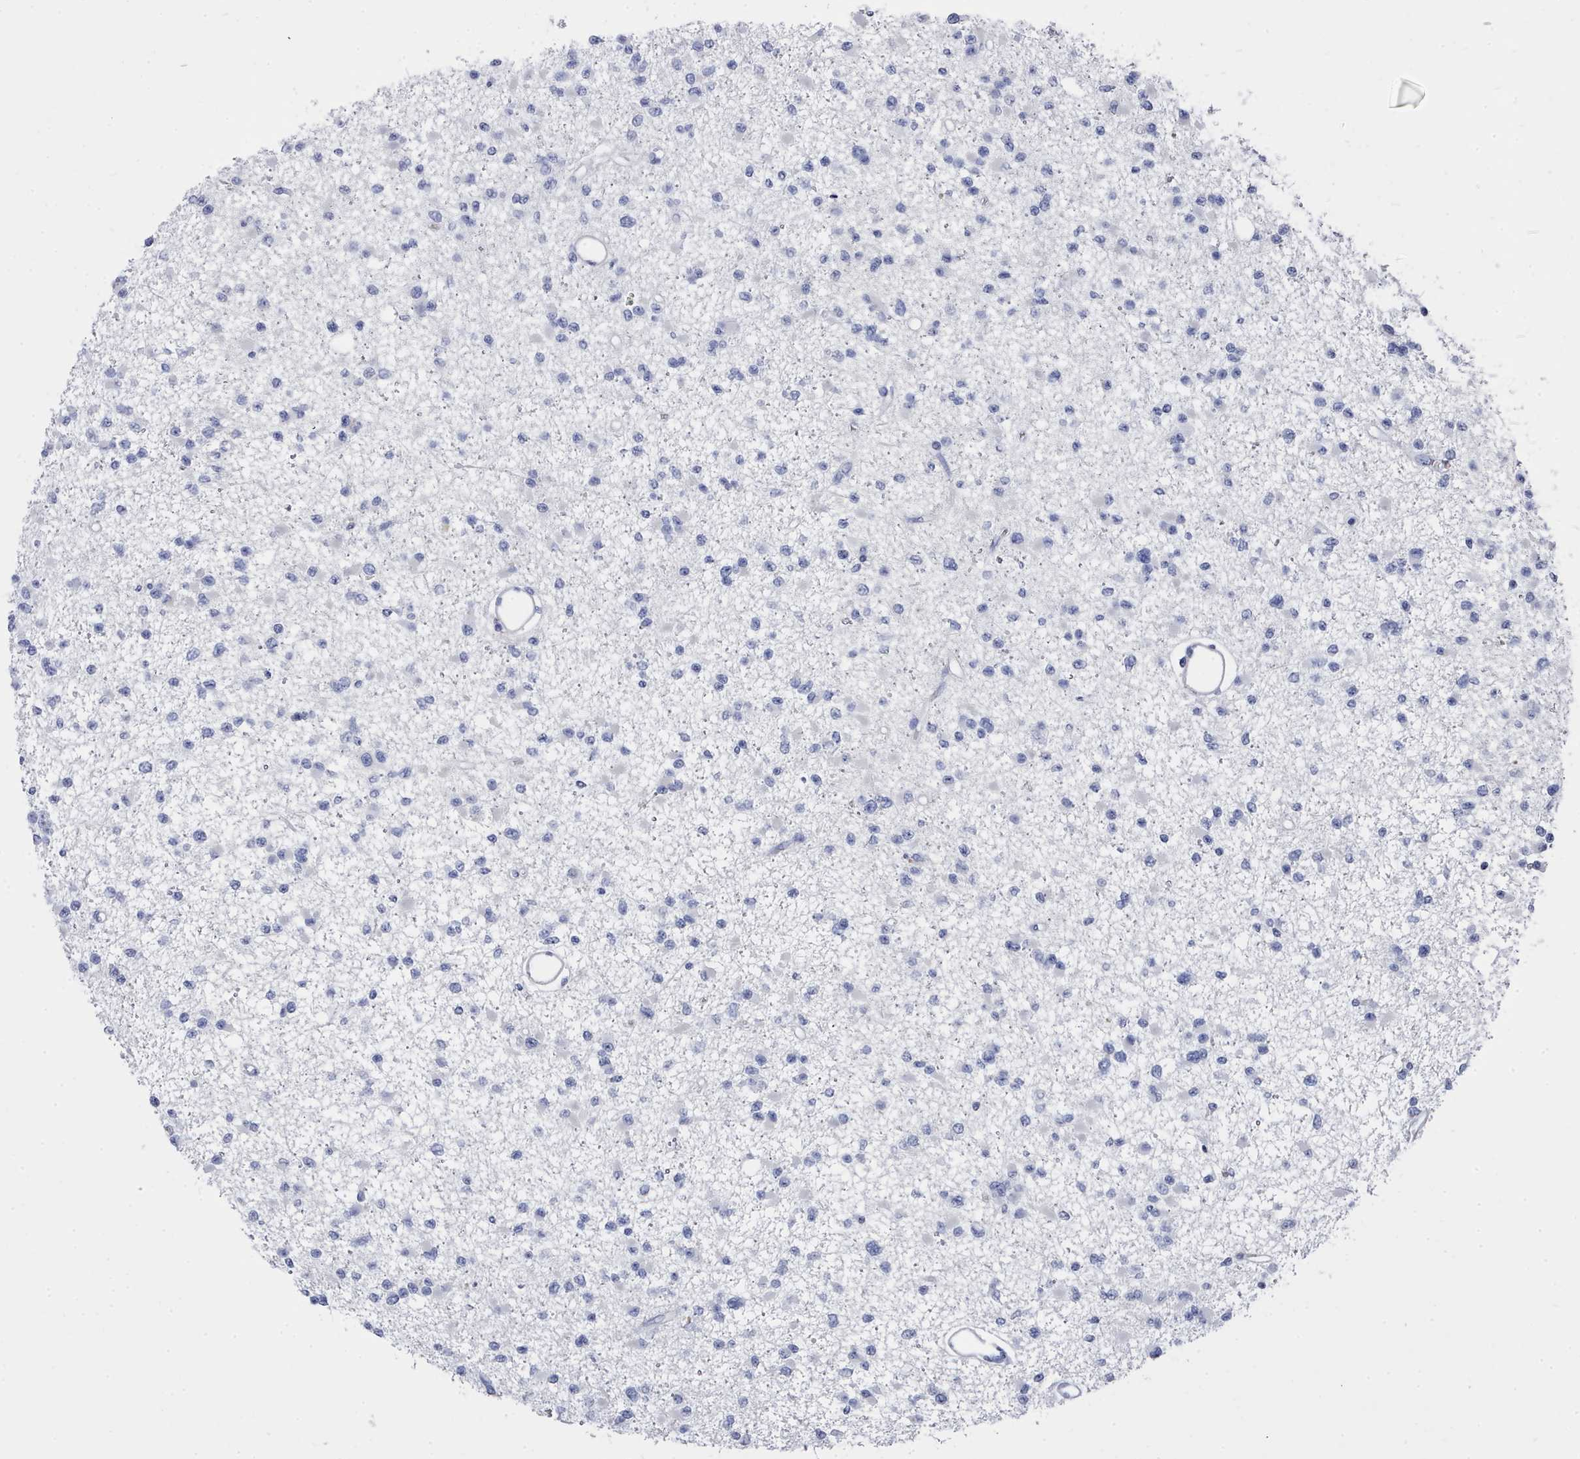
{"staining": {"intensity": "negative", "quantity": "none", "location": "none"}, "tissue": "glioma", "cell_type": "Tumor cells", "image_type": "cancer", "snomed": [{"axis": "morphology", "description": "Glioma, malignant, Low grade"}, {"axis": "topography", "description": "Brain"}], "caption": "Glioma was stained to show a protein in brown. There is no significant staining in tumor cells.", "gene": "PDE4C", "patient": {"sex": "female", "age": 22}}